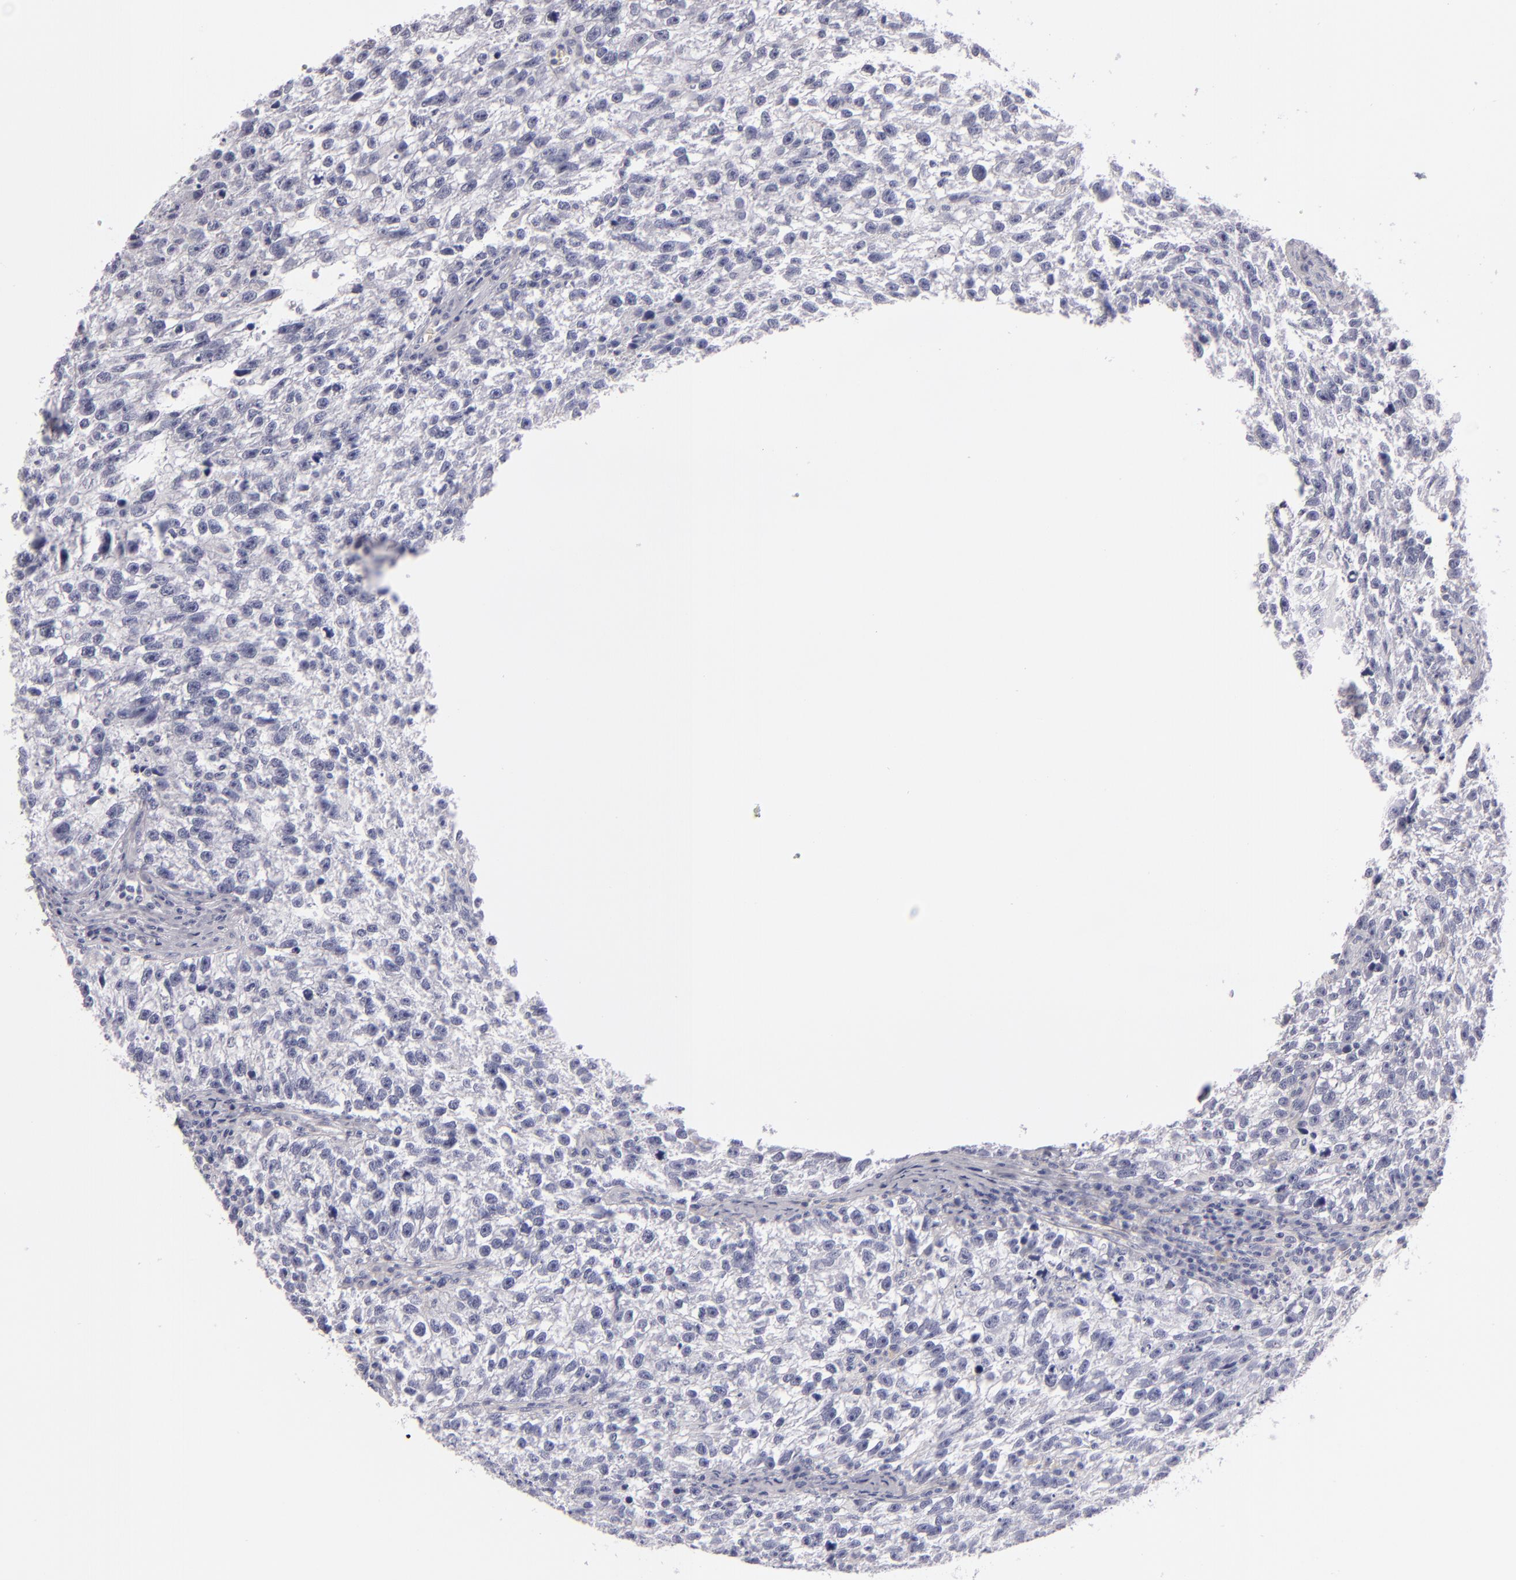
{"staining": {"intensity": "negative", "quantity": "none", "location": "none"}, "tissue": "testis cancer", "cell_type": "Tumor cells", "image_type": "cancer", "snomed": [{"axis": "morphology", "description": "Seminoma, NOS"}, {"axis": "topography", "description": "Testis"}], "caption": "Immunohistochemistry (IHC) of human testis cancer demonstrates no expression in tumor cells. (DAB (3,3'-diaminobenzidine) immunohistochemistry with hematoxylin counter stain).", "gene": "F13A1", "patient": {"sex": "male", "age": 38}}